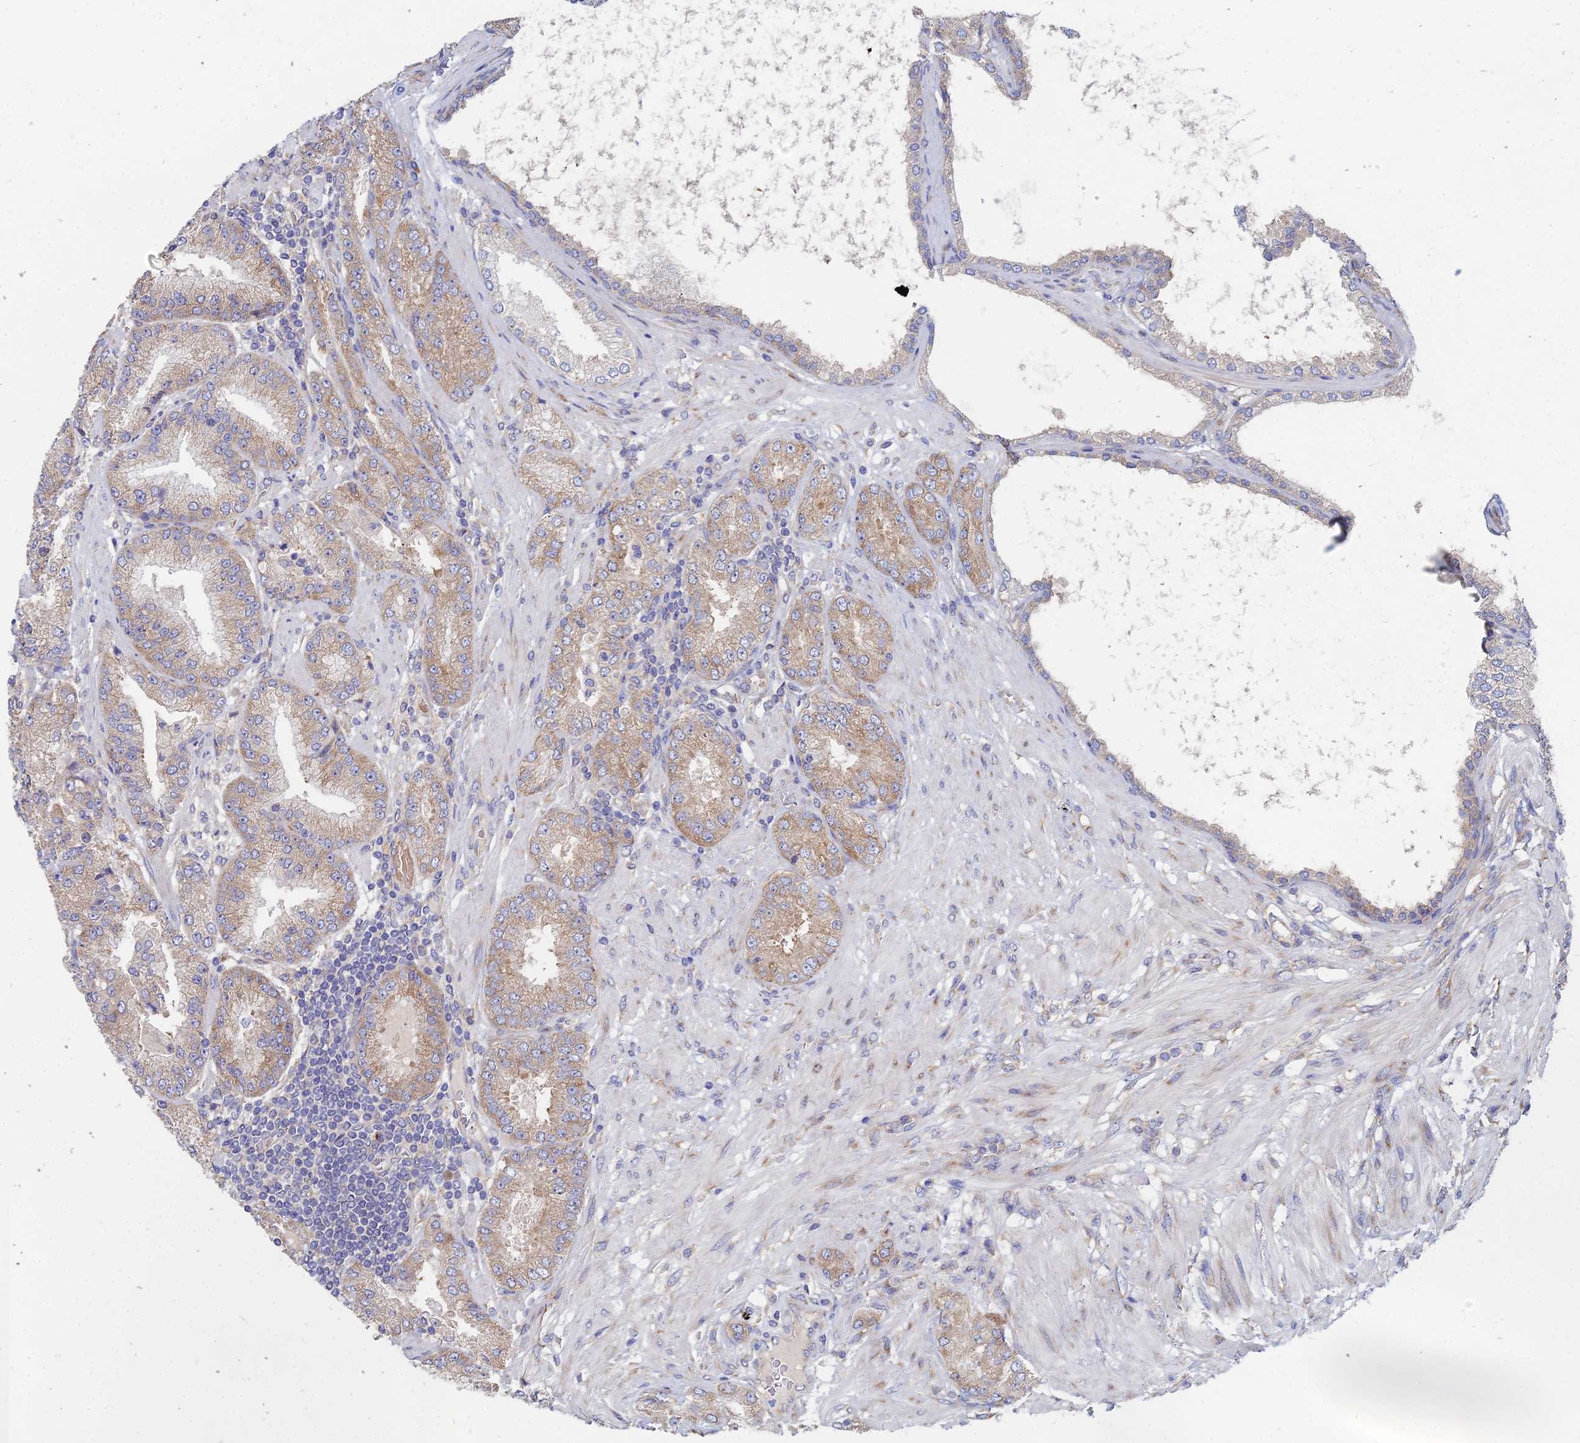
{"staining": {"intensity": "moderate", "quantity": ">75%", "location": "cytoplasmic/membranous"}, "tissue": "prostate cancer", "cell_type": "Tumor cells", "image_type": "cancer", "snomed": [{"axis": "morphology", "description": "Adenocarcinoma, High grade"}, {"axis": "topography", "description": "Prostate"}], "caption": "Protein expression analysis of human prostate cancer (adenocarcinoma (high-grade)) reveals moderate cytoplasmic/membranous expression in about >75% of tumor cells.", "gene": "ELOF1", "patient": {"sex": "male", "age": 71}}